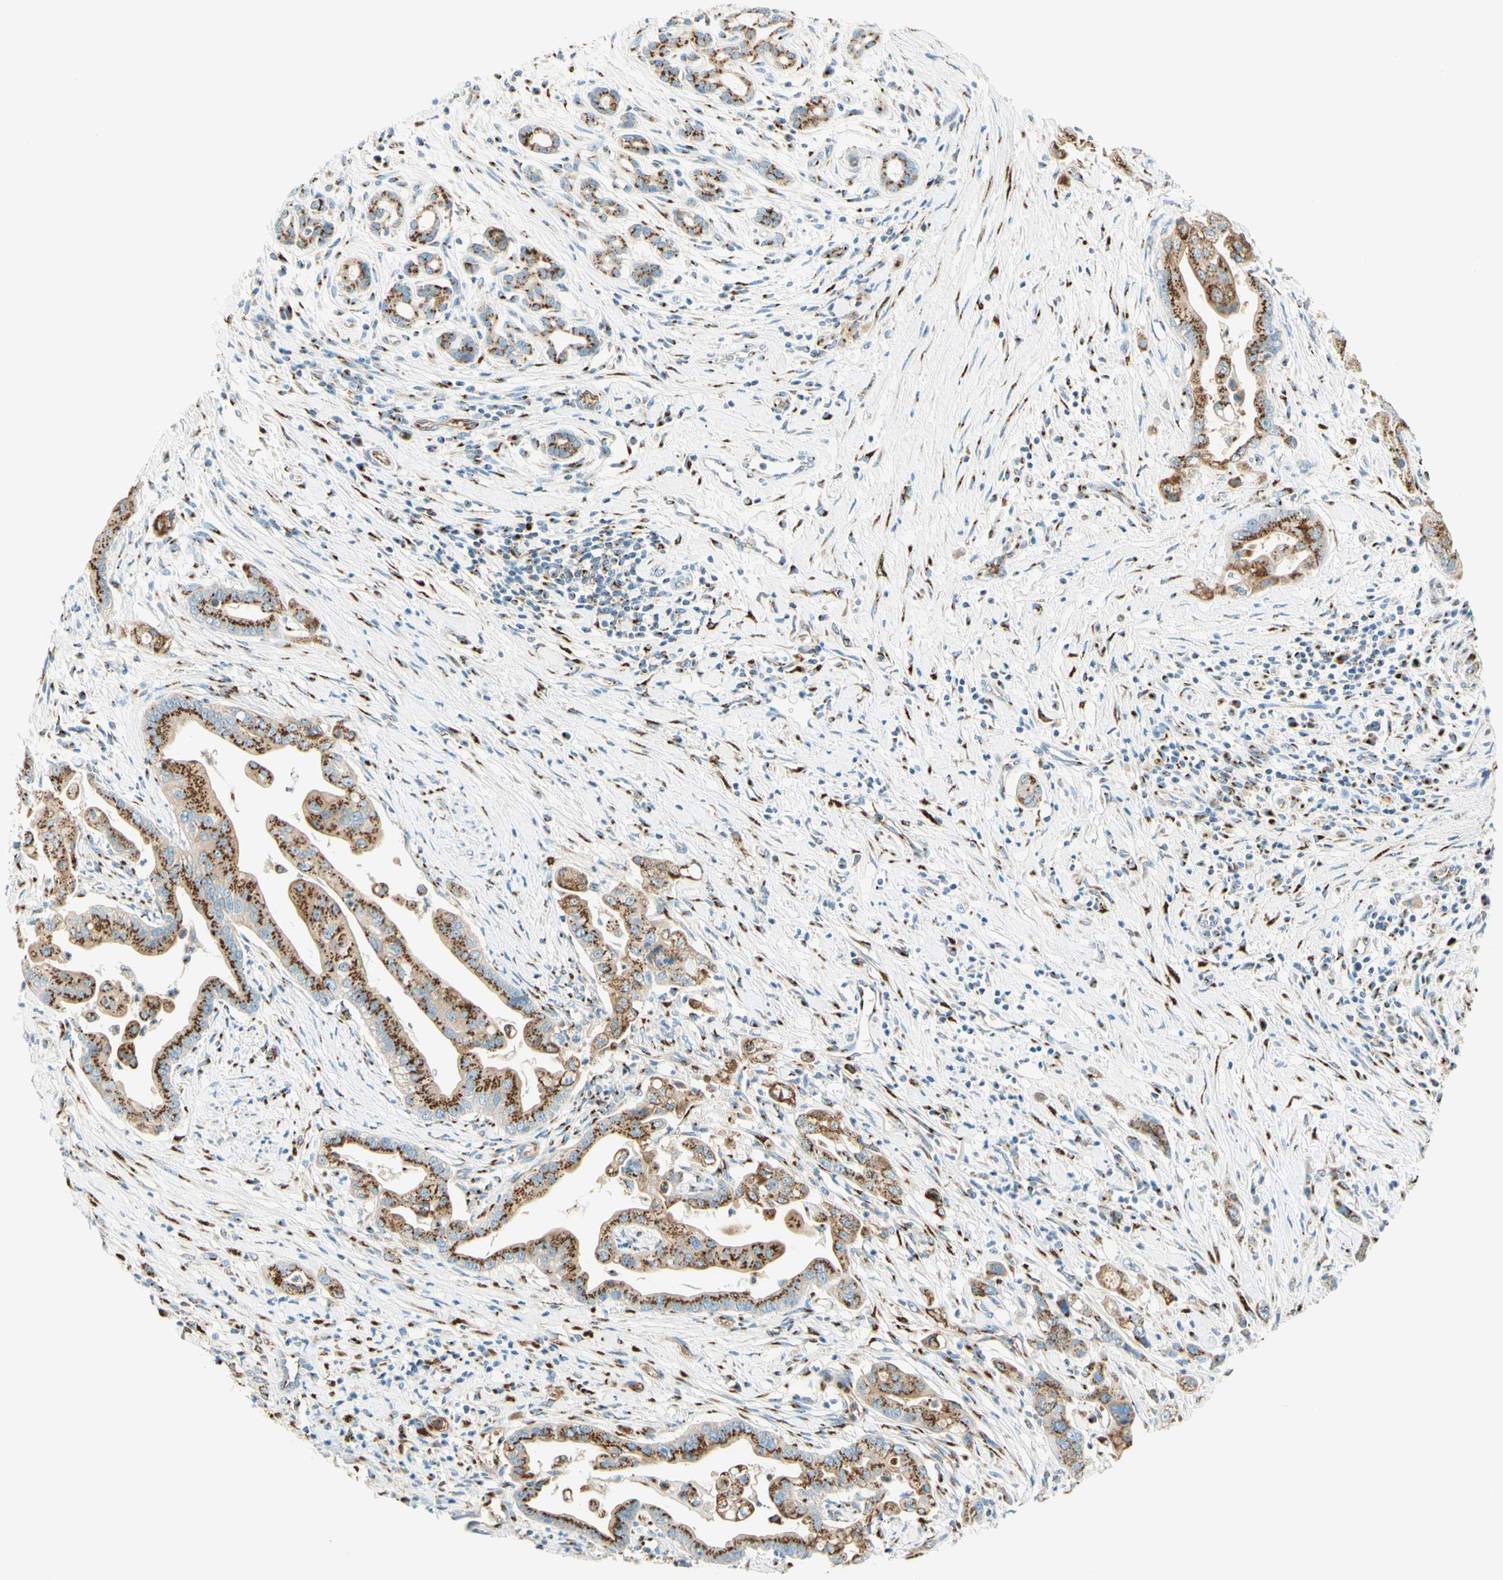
{"staining": {"intensity": "strong", "quantity": ">75%", "location": "cytoplasmic/membranous"}, "tissue": "pancreatic cancer", "cell_type": "Tumor cells", "image_type": "cancer", "snomed": [{"axis": "morphology", "description": "Adenocarcinoma, NOS"}, {"axis": "topography", "description": "Pancreas"}], "caption": "Protein expression analysis of human pancreatic cancer reveals strong cytoplasmic/membranous staining in approximately >75% of tumor cells. (Stains: DAB (3,3'-diaminobenzidine) in brown, nuclei in blue, Microscopy: brightfield microscopy at high magnification).", "gene": "GOLGB1", "patient": {"sex": "female", "age": 75}}